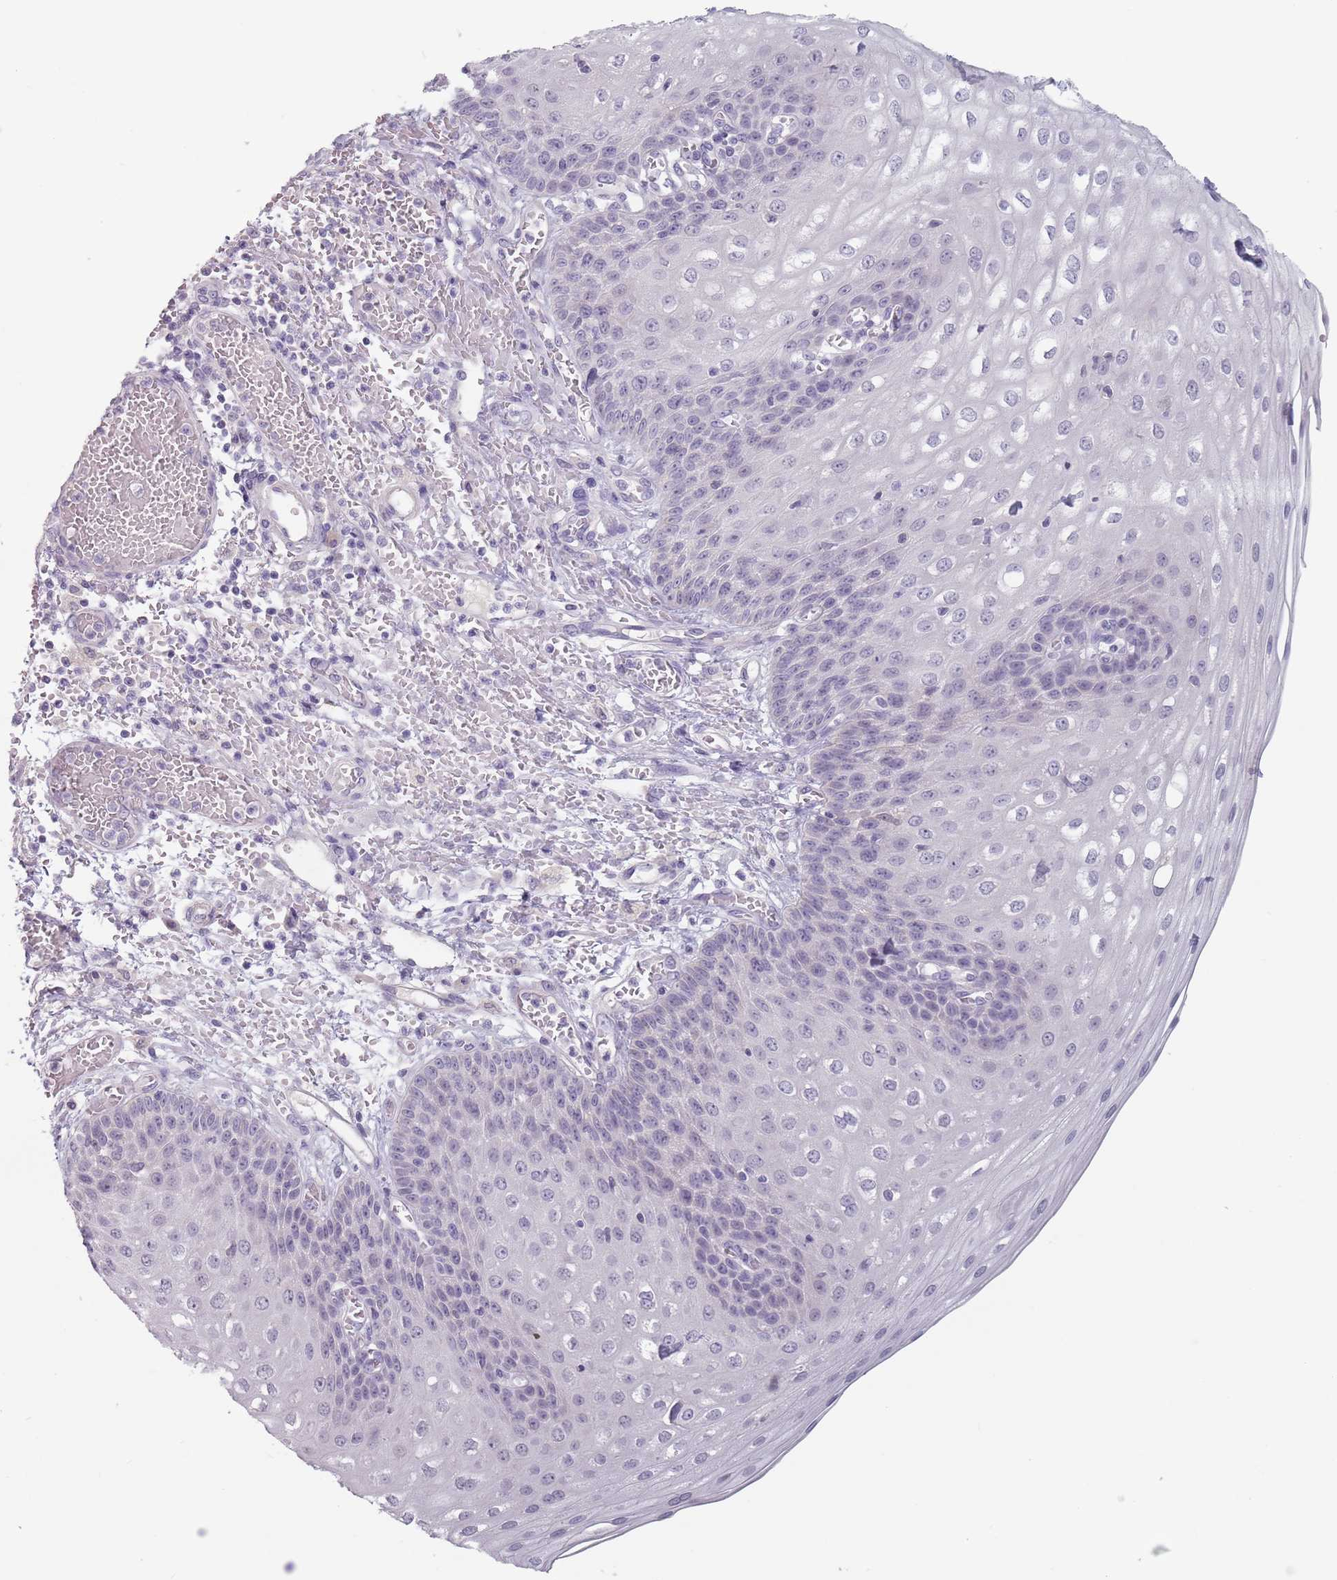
{"staining": {"intensity": "negative", "quantity": "none", "location": "none"}, "tissue": "esophagus", "cell_type": "Squamous epithelial cells", "image_type": "normal", "snomed": [{"axis": "morphology", "description": "Normal tissue, NOS"}, {"axis": "topography", "description": "Esophagus"}], "caption": "The immunohistochemistry image has no significant staining in squamous epithelial cells of esophagus. The staining is performed using DAB brown chromogen with nuclei counter-stained in using hematoxylin.", "gene": "CEP19", "patient": {"sex": "male", "age": 81}}